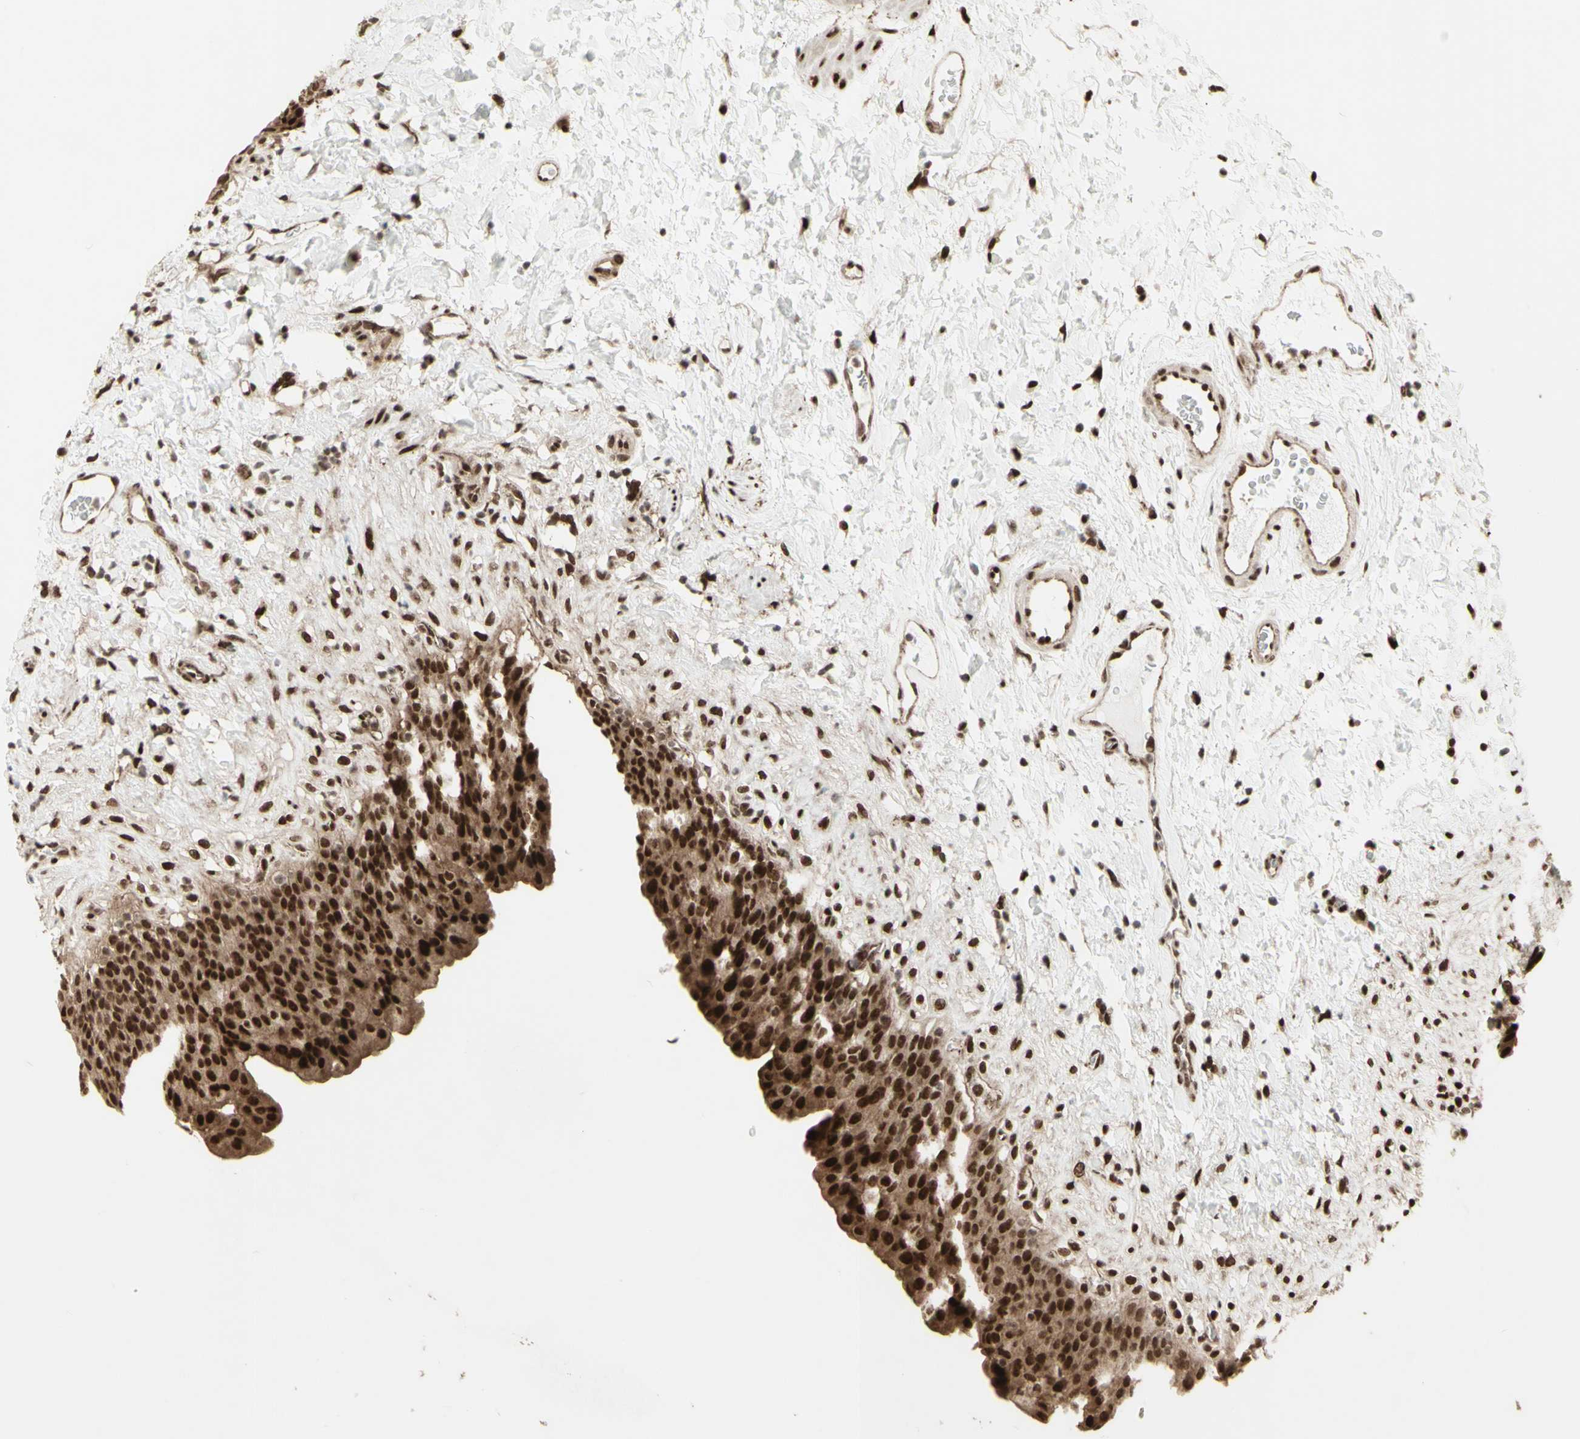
{"staining": {"intensity": "strong", "quantity": ">75%", "location": "cytoplasmic/membranous,nuclear"}, "tissue": "urinary bladder", "cell_type": "Urothelial cells", "image_type": "normal", "snomed": [{"axis": "morphology", "description": "Normal tissue, NOS"}, {"axis": "topography", "description": "Urinary bladder"}], "caption": "Protein staining by immunohistochemistry reveals strong cytoplasmic/membranous,nuclear positivity in approximately >75% of urothelial cells in normal urinary bladder. The protein is stained brown, and the nuclei are stained in blue (DAB (3,3'-diaminobenzidine) IHC with brightfield microscopy, high magnification).", "gene": "CBX1", "patient": {"sex": "female", "age": 79}}